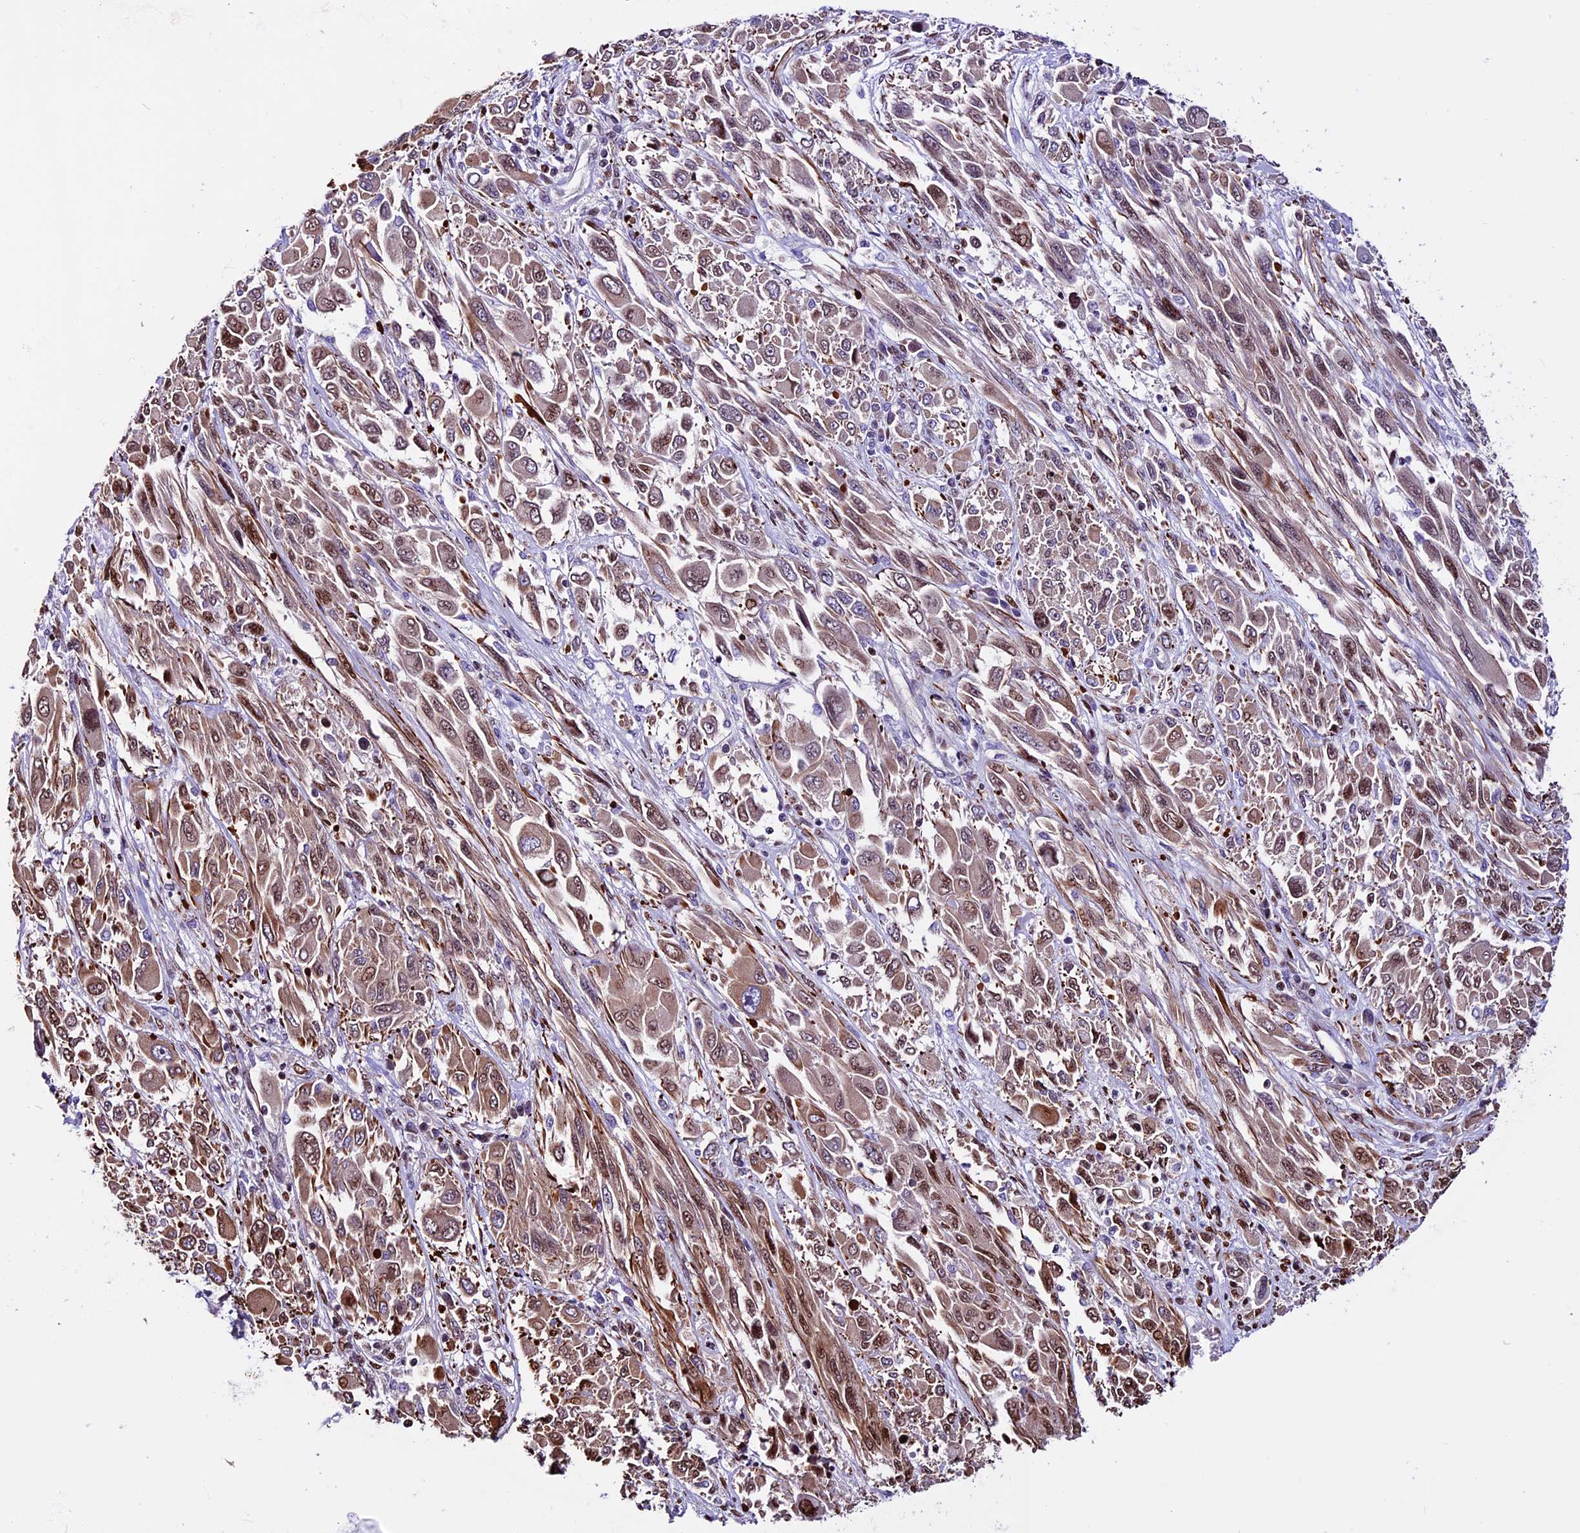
{"staining": {"intensity": "moderate", "quantity": ">75%", "location": "cytoplasmic/membranous,nuclear"}, "tissue": "melanoma", "cell_type": "Tumor cells", "image_type": "cancer", "snomed": [{"axis": "morphology", "description": "Malignant melanoma, NOS"}, {"axis": "topography", "description": "Skin"}], "caption": "This is a histology image of immunohistochemistry (IHC) staining of malignant melanoma, which shows moderate staining in the cytoplasmic/membranous and nuclear of tumor cells.", "gene": "RINL", "patient": {"sex": "female", "age": 91}}